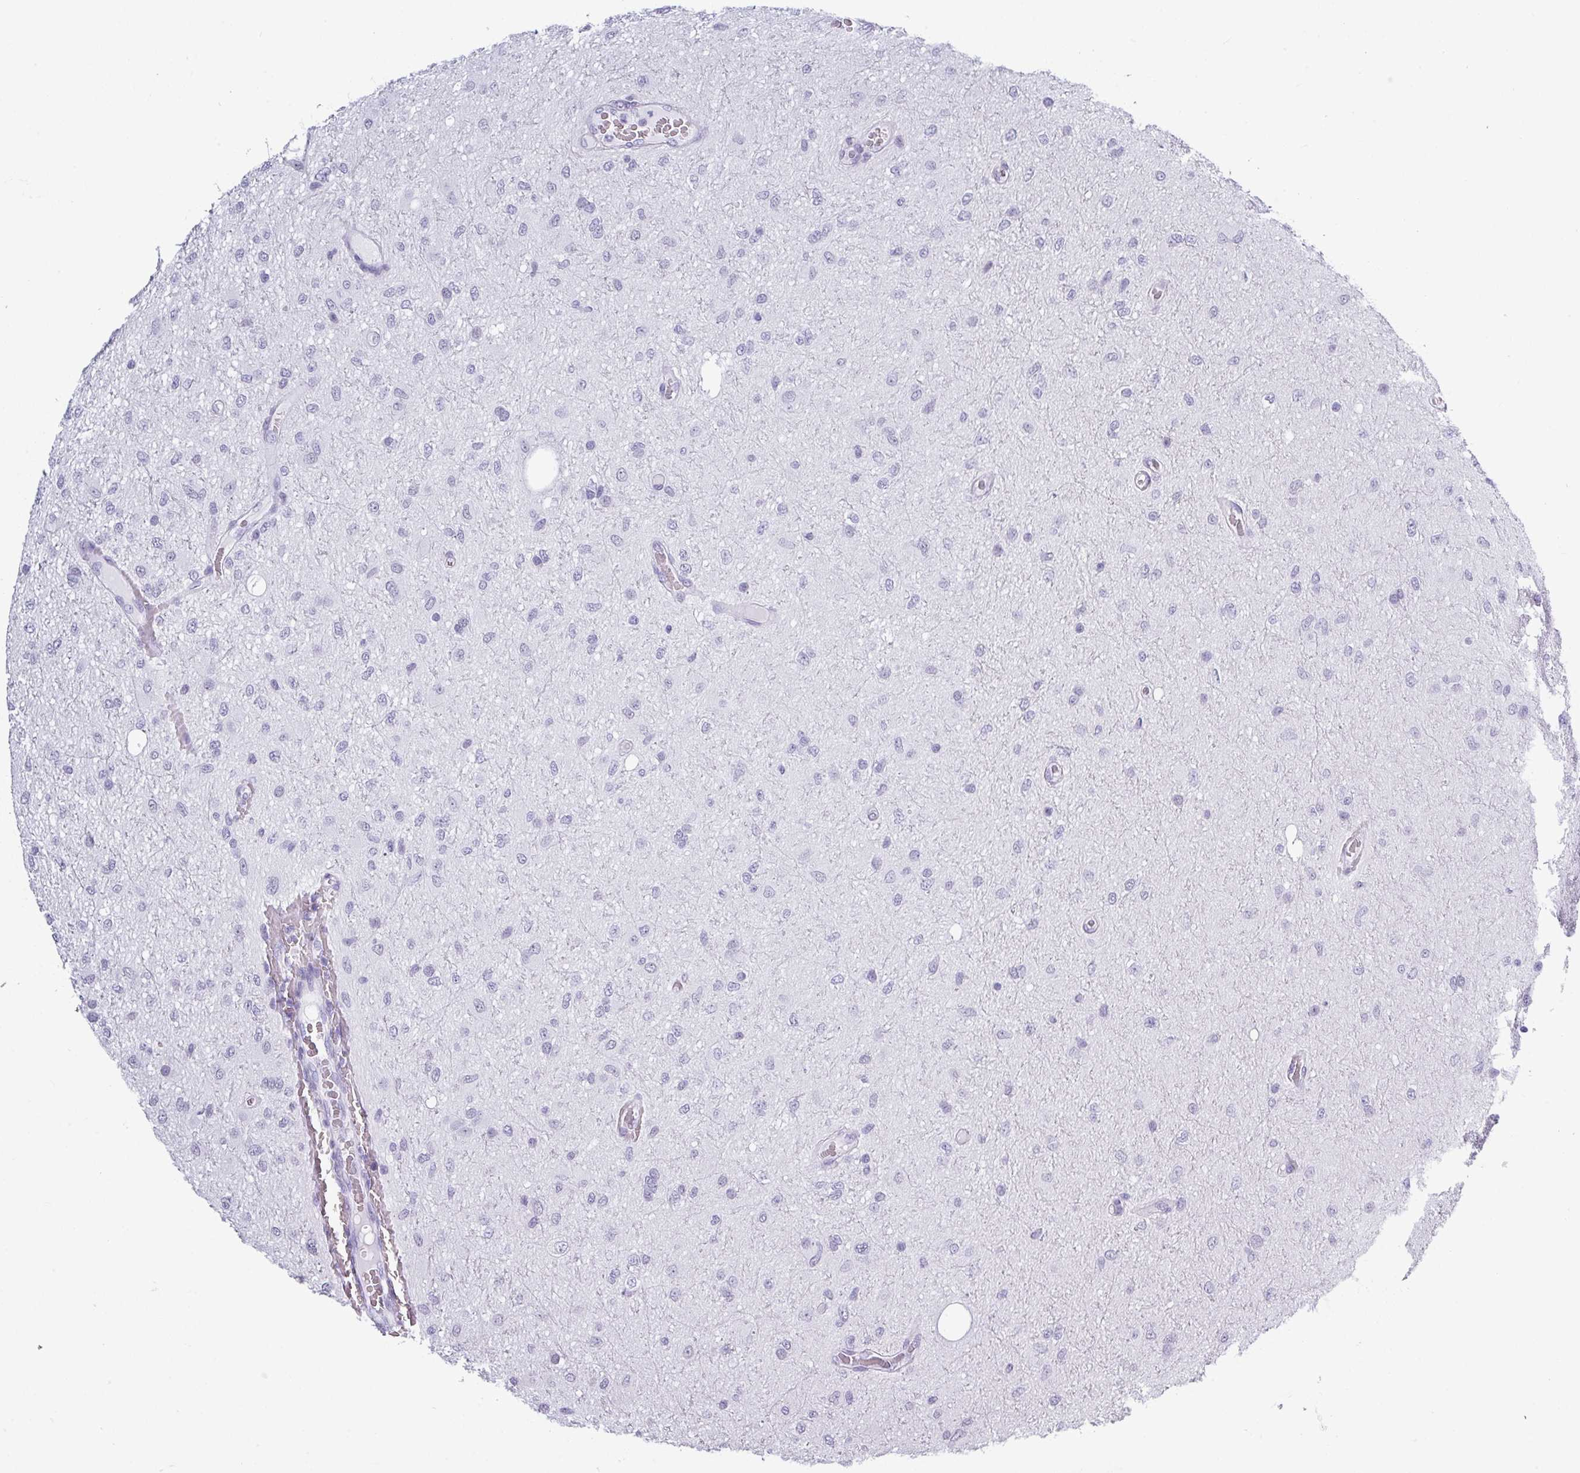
{"staining": {"intensity": "negative", "quantity": "none", "location": "none"}, "tissue": "glioma", "cell_type": "Tumor cells", "image_type": "cancer", "snomed": [{"axis": "morphology", "description": "Glioma, malignant, Low grade"}, {"axis": "topography", "description": "Cerebellum"}], "caption": "An image of human malignant low-grade glioma is negative for staining in tumor cells.", "gene": "SRGAP1", "patient": {"sex": "female", "age": 5}}